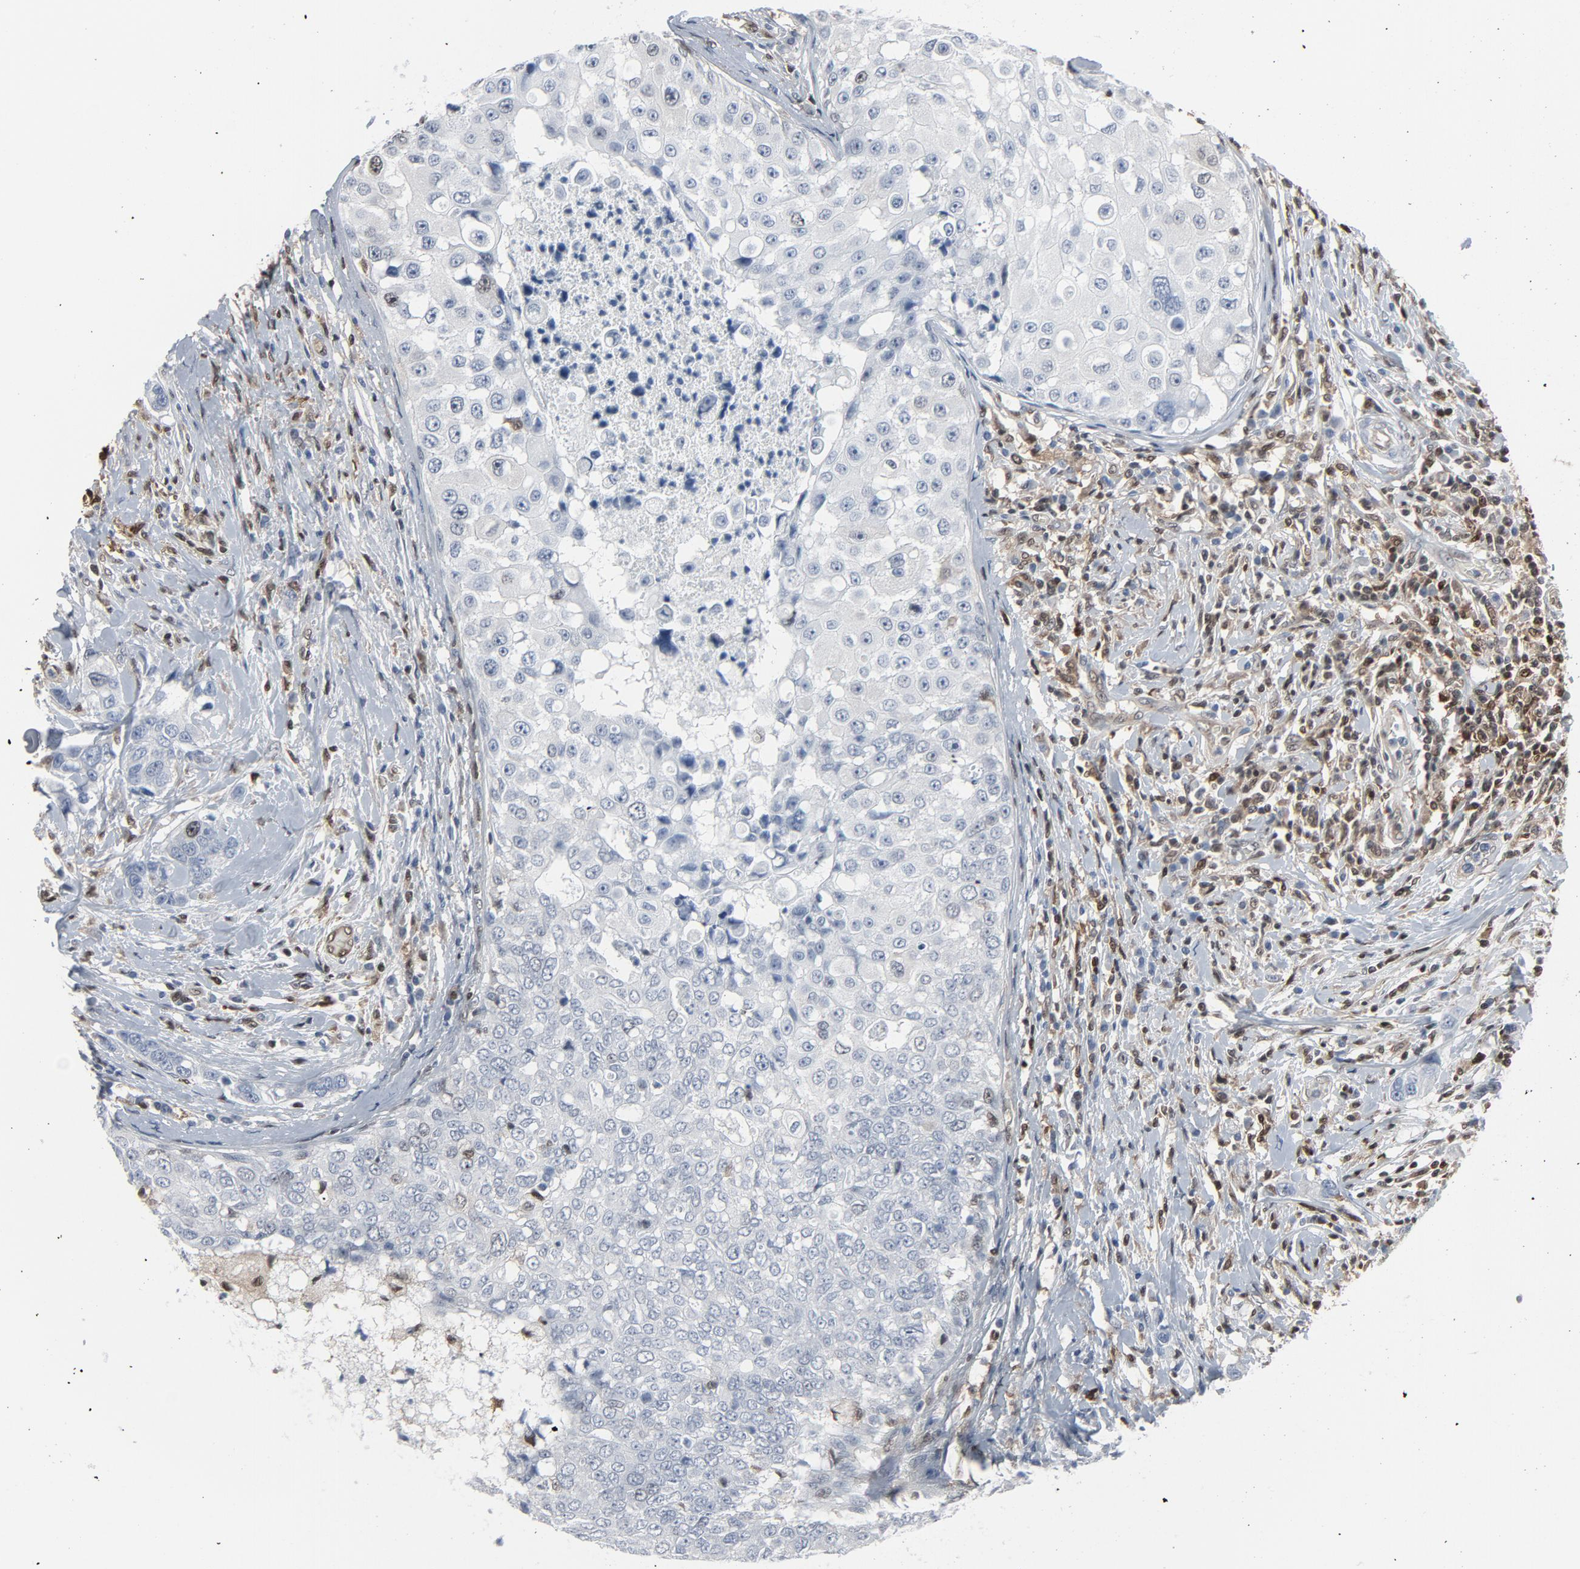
{"staining": {"intensity": "negative", "quantity": "none", "location": "none"}, "tissue": "breast cancer", "cell_type": "Tumor cells", "image_type": "cancer", "snomed": [{"axis": "morphology", "description": "Duct carcinoma"}, {"axis": "topography", "description": "Breast"}], "caption": "Immunohistochemical staining of human breast cancer reveals no significant expression in tumor cells.", "gene": "STAT5A", "patient": {"sex": "female", "age": 27}}